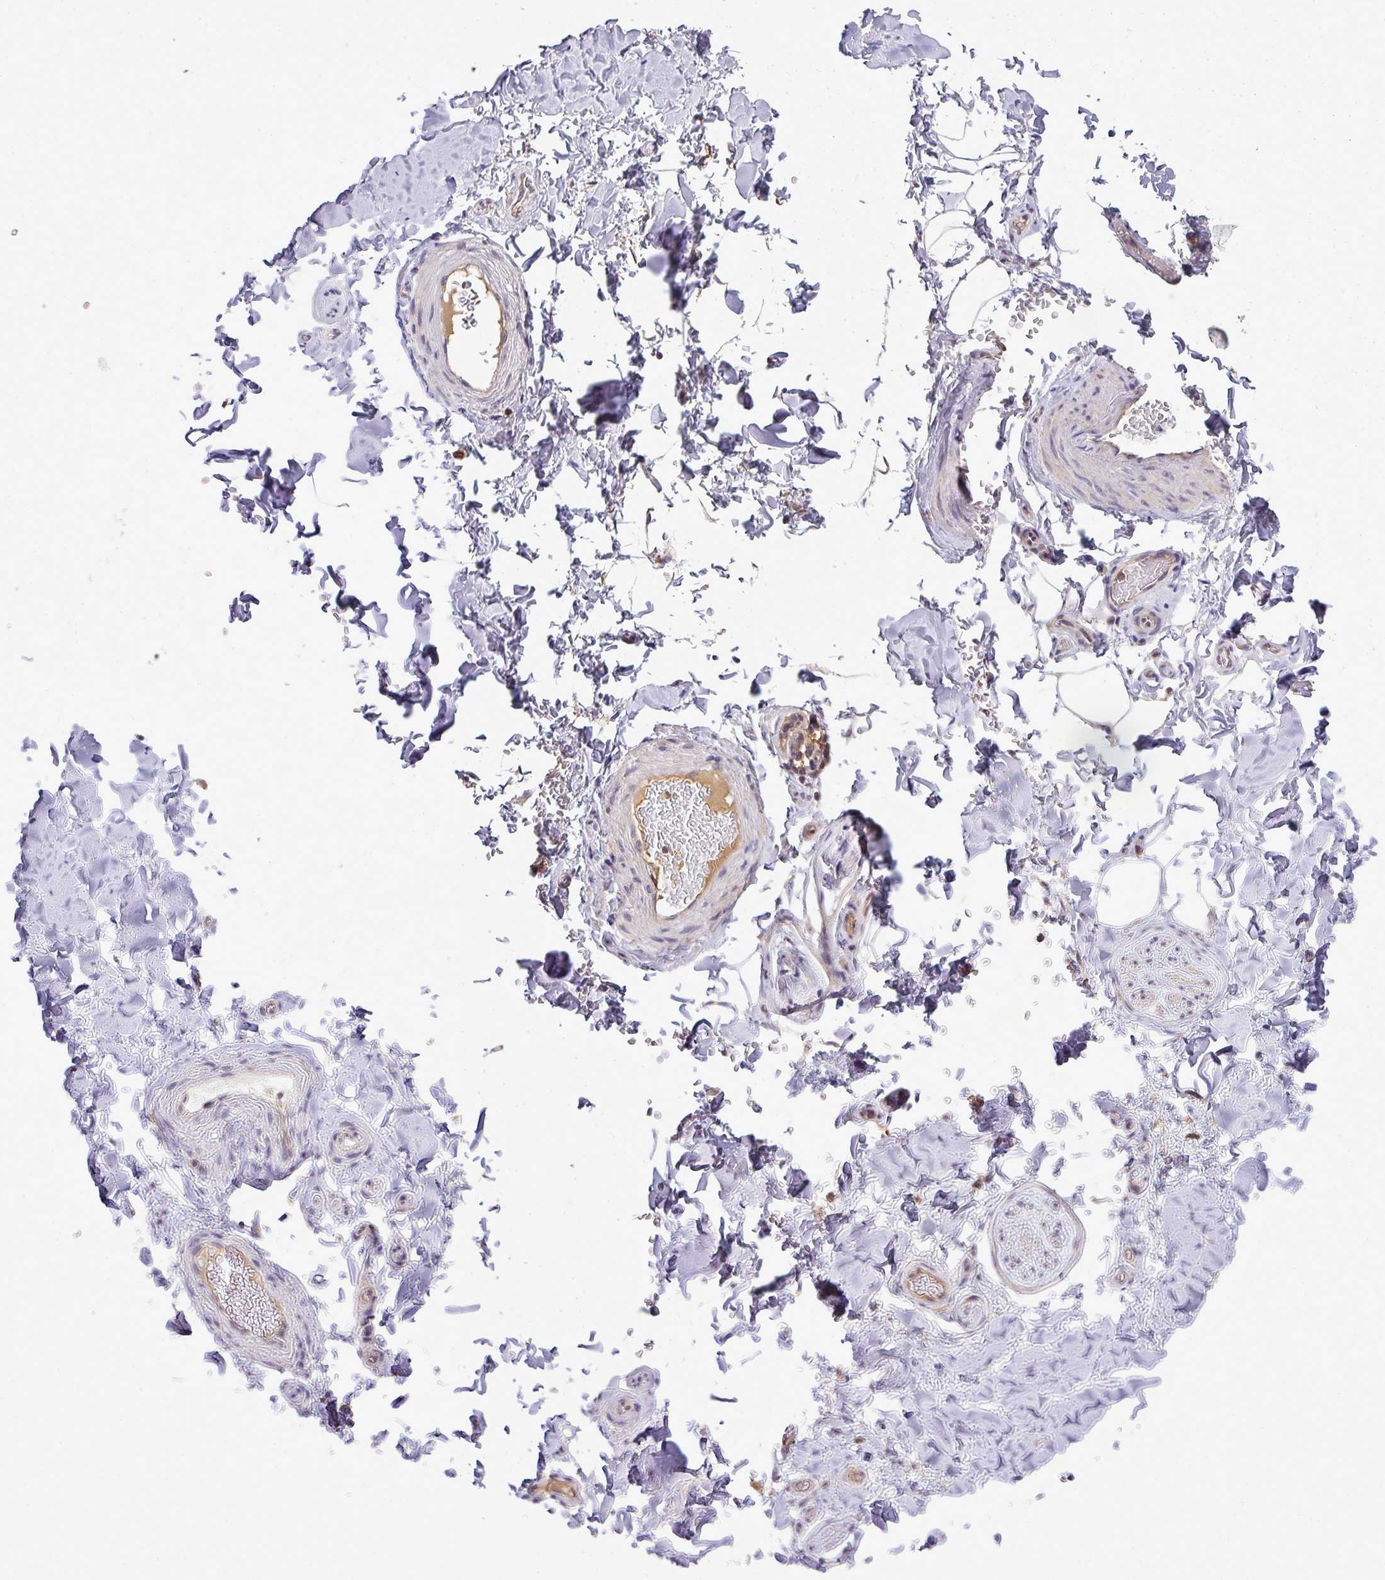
{"staining": {"intensity": "negative", "quantity": "none", "location": "none"}, "tissue": "adipose tissue", "cell_type": "Adipocytes", "image_type": "normal", "snomed": [{"axis": "morphology", "description": "Normal tissue, NOS"}, {"axis": "topography", "description": "Soft tissue"}, {"axis": "topography", "description": "Adipose tissue"}, {"axis": "topography", "description": "Vascular tissue"}, {"axis": "topography", "description": "Peripheral nerve tissue"}], "caption": "Immunohistochemistry of normal adipose tissue demonstrates no positivity in adipocytes. (IHC, brightfield microscopy, high magnification).", "gene": "STAT5A", "patient": {"sex": "male", "age": 46}}